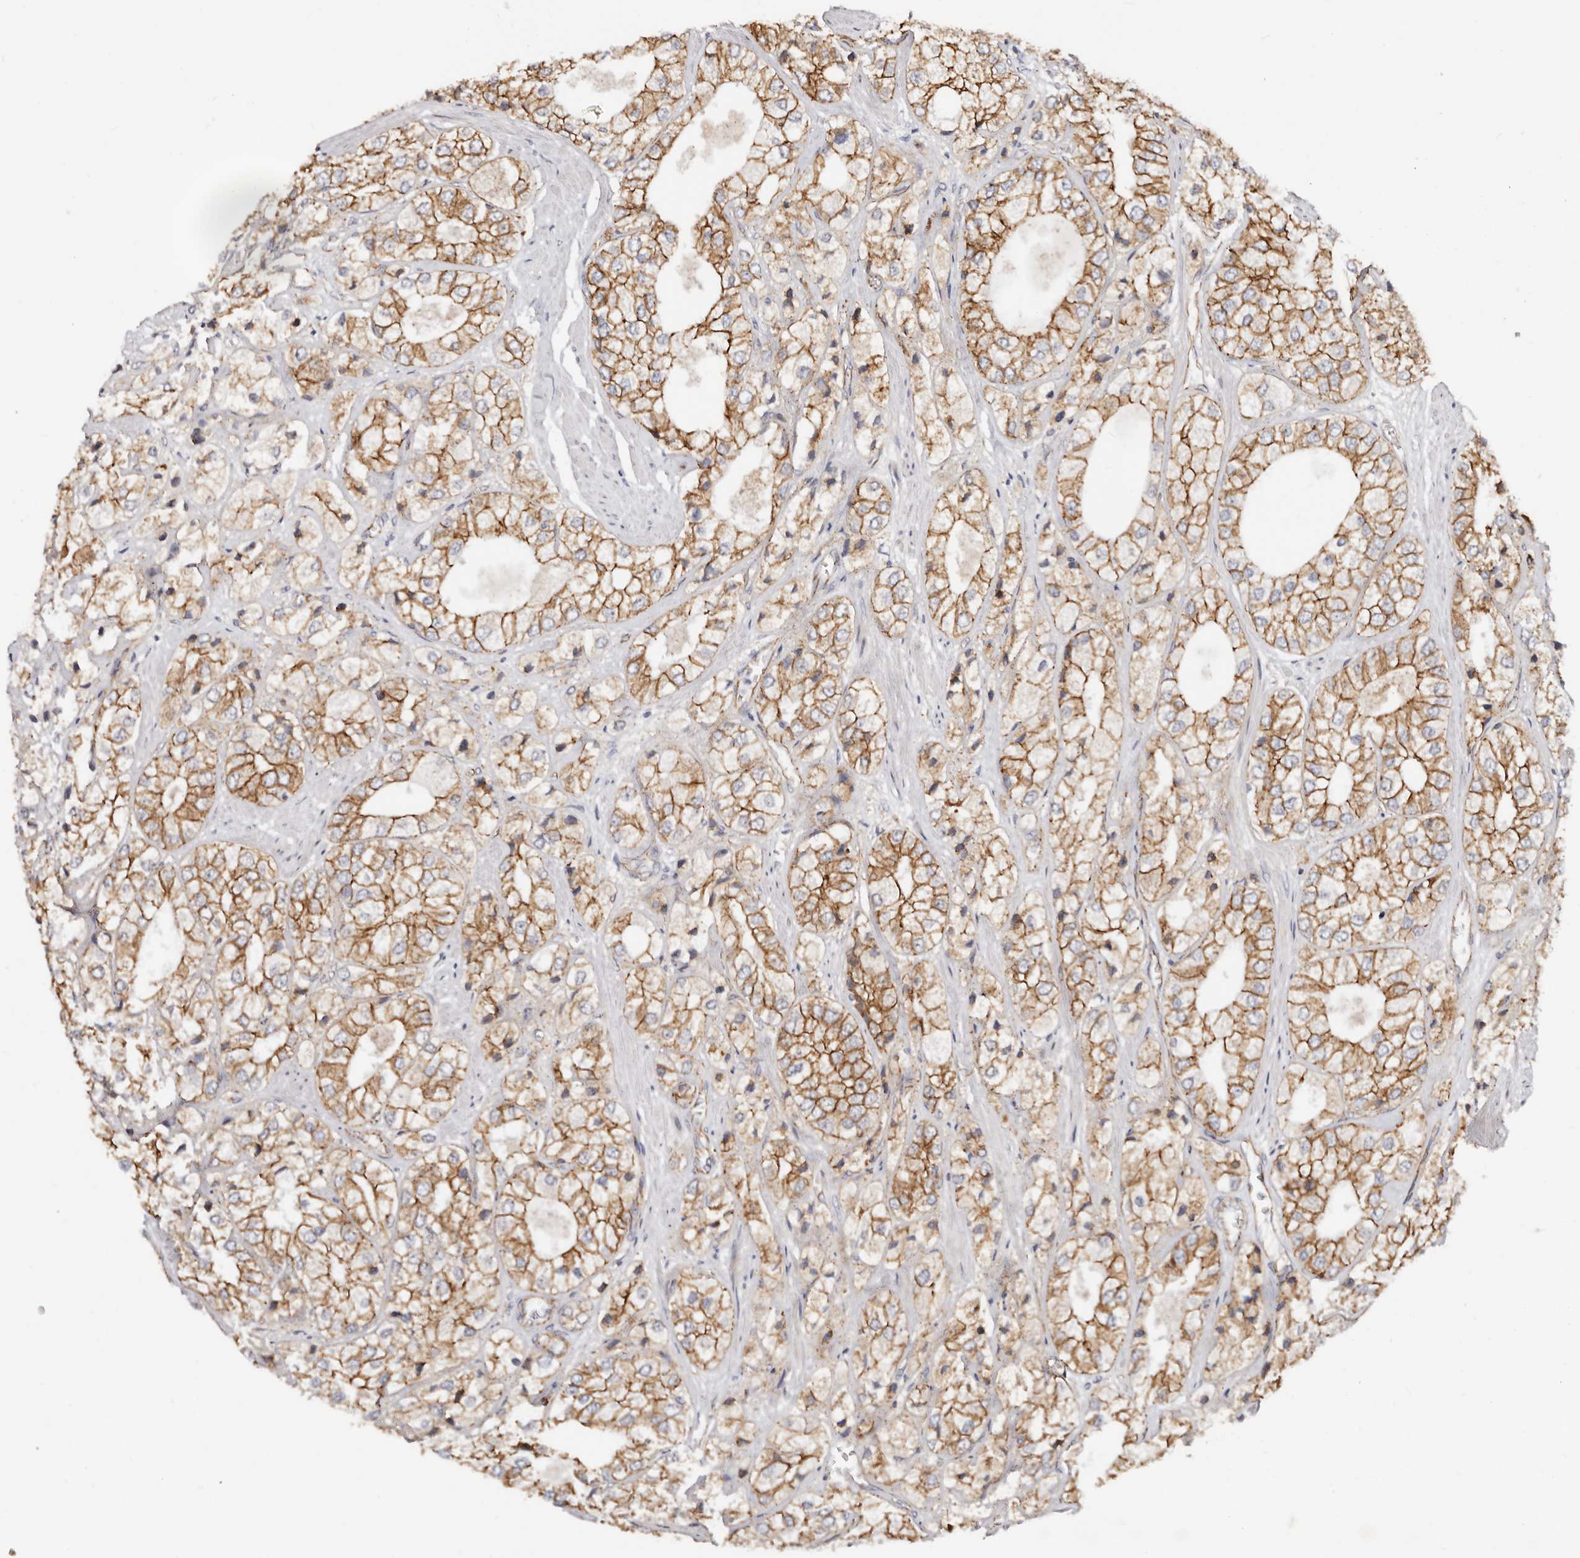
{"staining": {"intensity": "strong", "quantity": ">75%", "location": "cytoplasmic/membranous"}, "tissue": "prostate cancer", "cell_type": "Tumor cells", "image_type": "cancer", "snomed": [{"axis": "morphology", "description": "Adenocarcinoma, High grade"}, {"axis": "topography", "description": "Prostate"}], "caption": "This is an image of immunohistochemistry (IHC) staining of adenocarcinoma (high-grade) (prostate), which shows strong staining in the cytoplasmic/membranous of tumor cells.", "gene": "CTNNB1", "patient": {"sex": "male", "age": 50}}